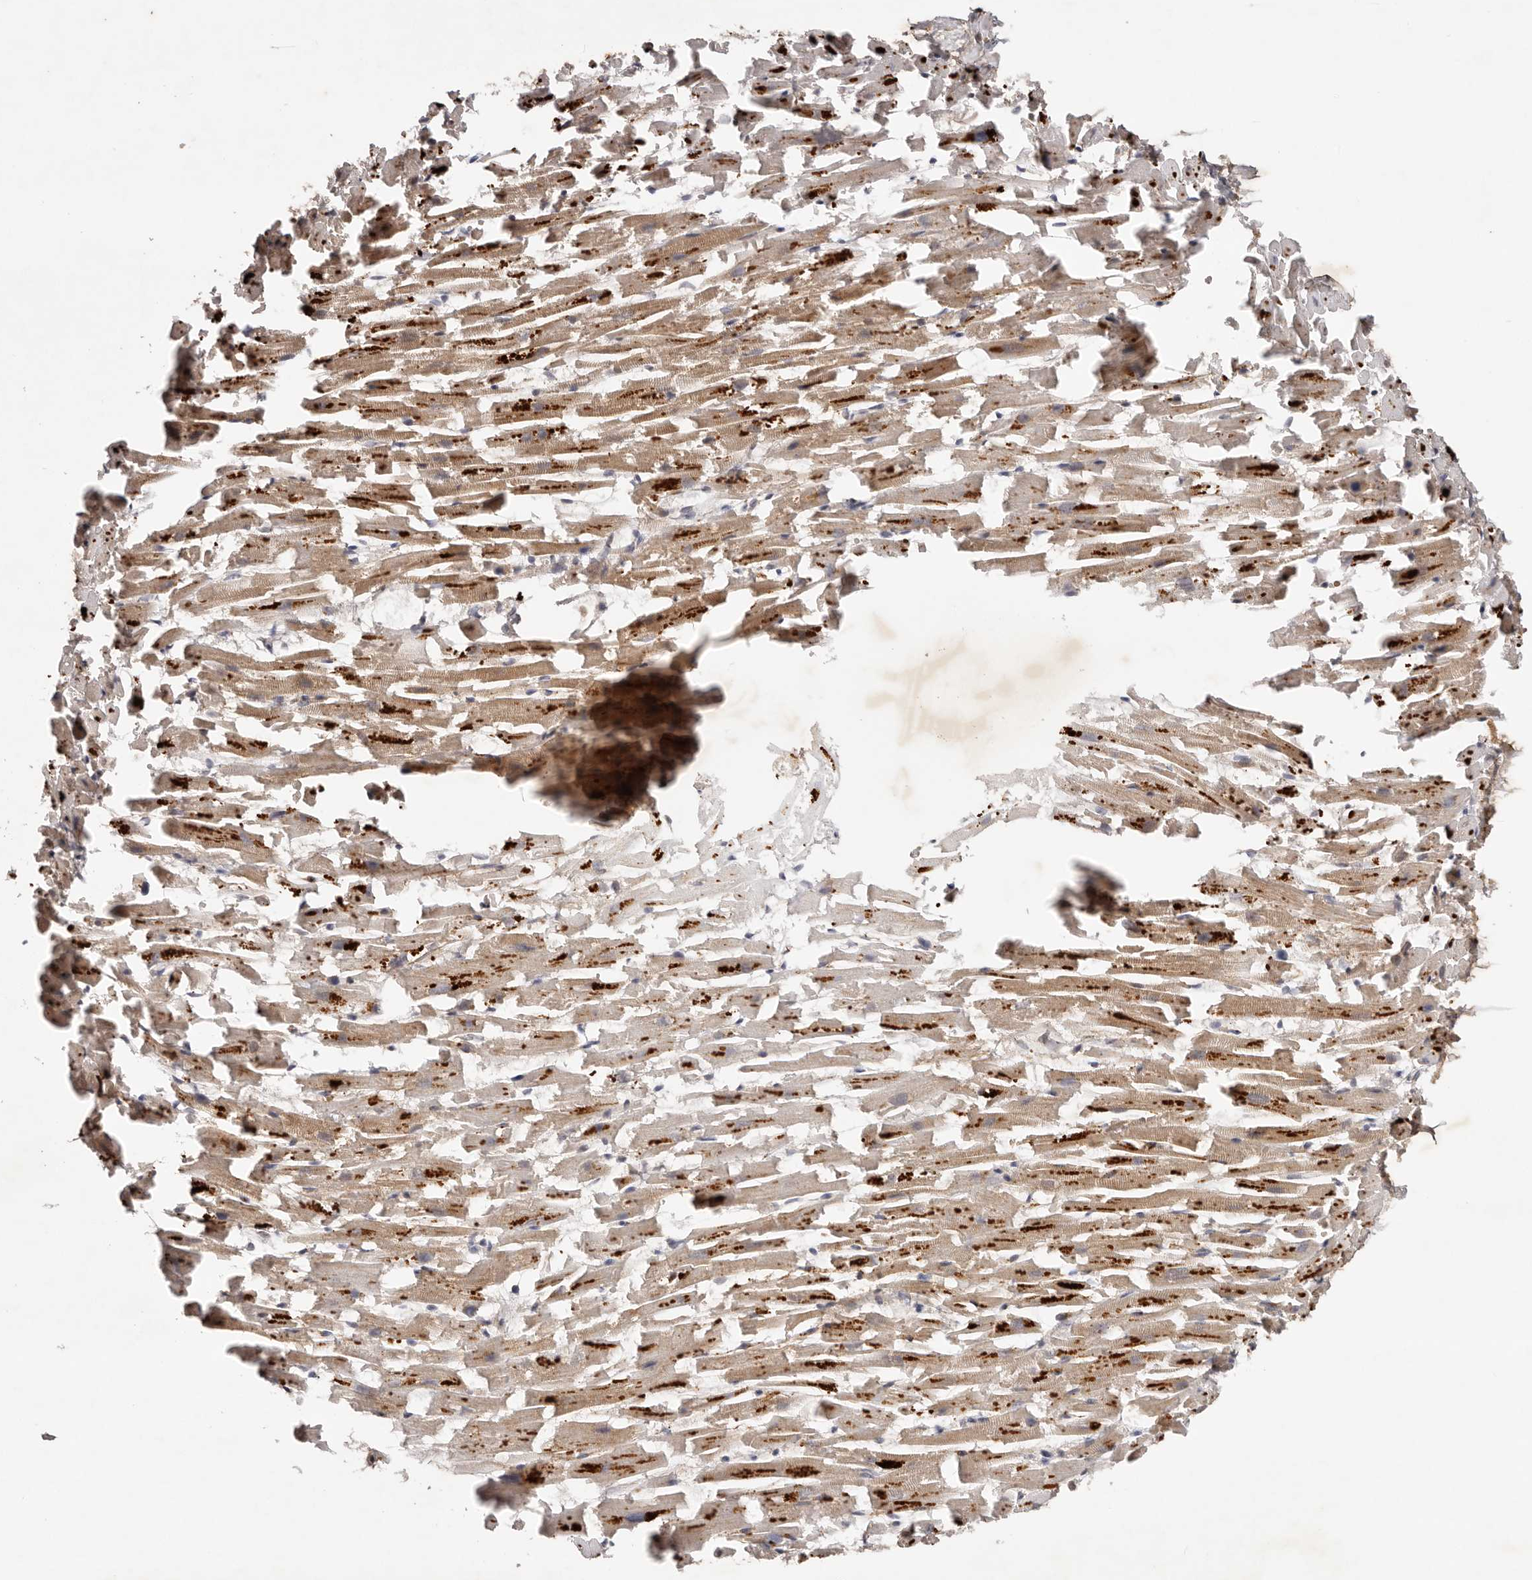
{"staining": {"intensity": "strong", "quantity": "25%-75%", "location": "cytoplasmic/membranous"}, "tissue": "heart muscle", "cell_type": "Cardiomyocytes", "image_type": "normal", "snomed": [{"axis": "morphology", "description": "Normal tissue, NOS"}, {"axis": "topography", "description": "Heart"}], "caption": "High-power microscopy captured an immunohistochemistry histopathology image of normal heart muscle, revealing strong cytoplasmic/membranous positivity in approximately 25%-75% of cardiomyocytes. Immunohistochemistry (ihc) stains the protein in brown and the nuclei are stained blue.", "gene": "PKIB", "patient": {"sex": "female", "age": 64}}